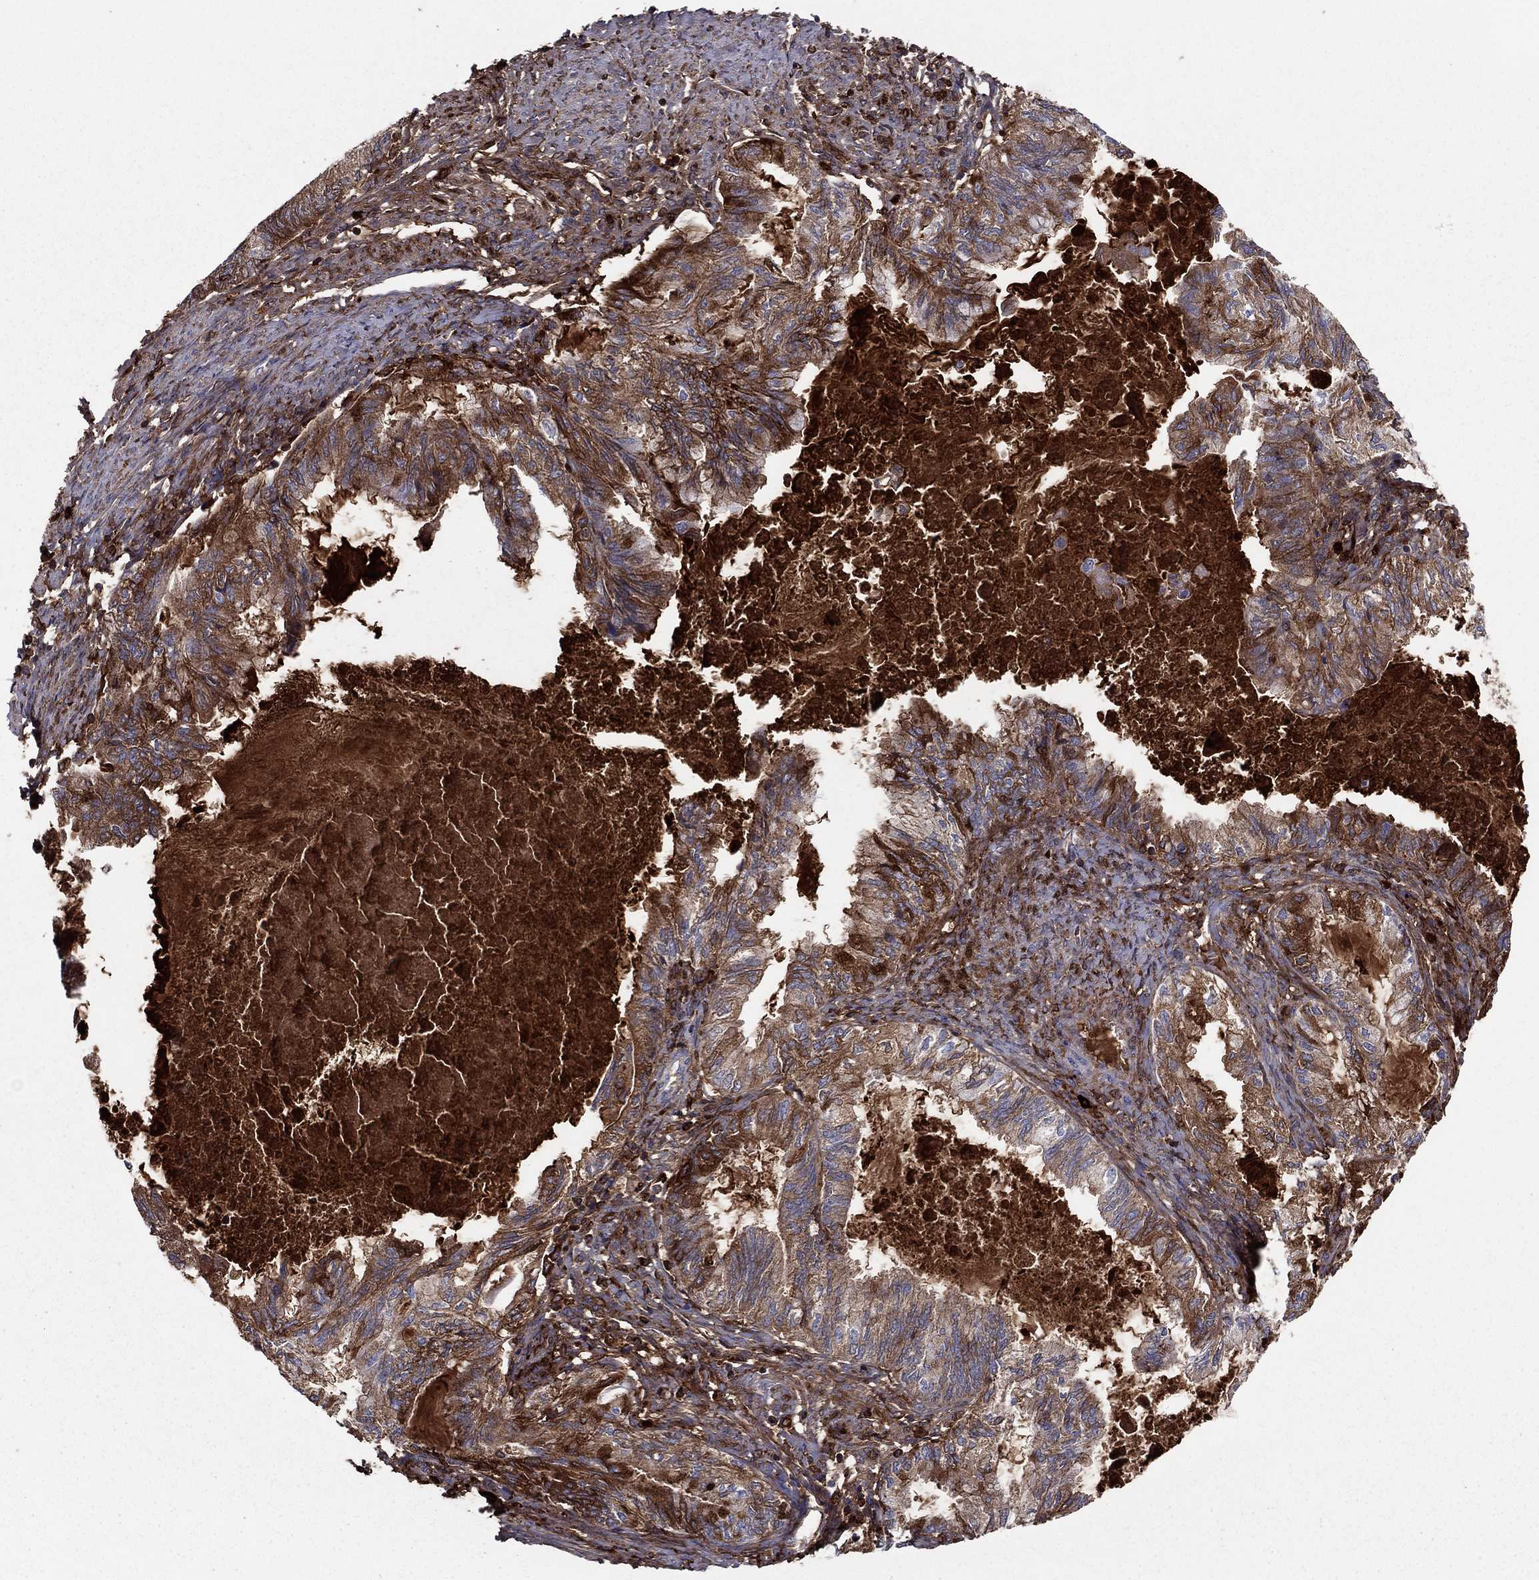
{"staining": {"intensity": "strong", "quantity": "25%-75%", "location": "cytoplasmic/membranous"}, "tissue": "endometrial cancer", "cell_type": "Tumor cells", "image_type": "cancer", "snomed": [{"axis": "morphology", "description": "Adenocarcinoma, NOS"}, {"axis": "topography", "description": "Endometrium"}], "caption": "DAB (3,3'-diaminobenzidine) immunohistochemical staining of endometrial cancer (adenocarcinoma) reveals strong cytoplasmic/membranous protein expression in approximately 25%-75% of tumor cells. The staining was performed using DAB, with brown indicating positive protein expression. Nuclei are stained blue with hematoxylin.", "gene": "HPX", "patient": {"sex": "female", "age": 86}}